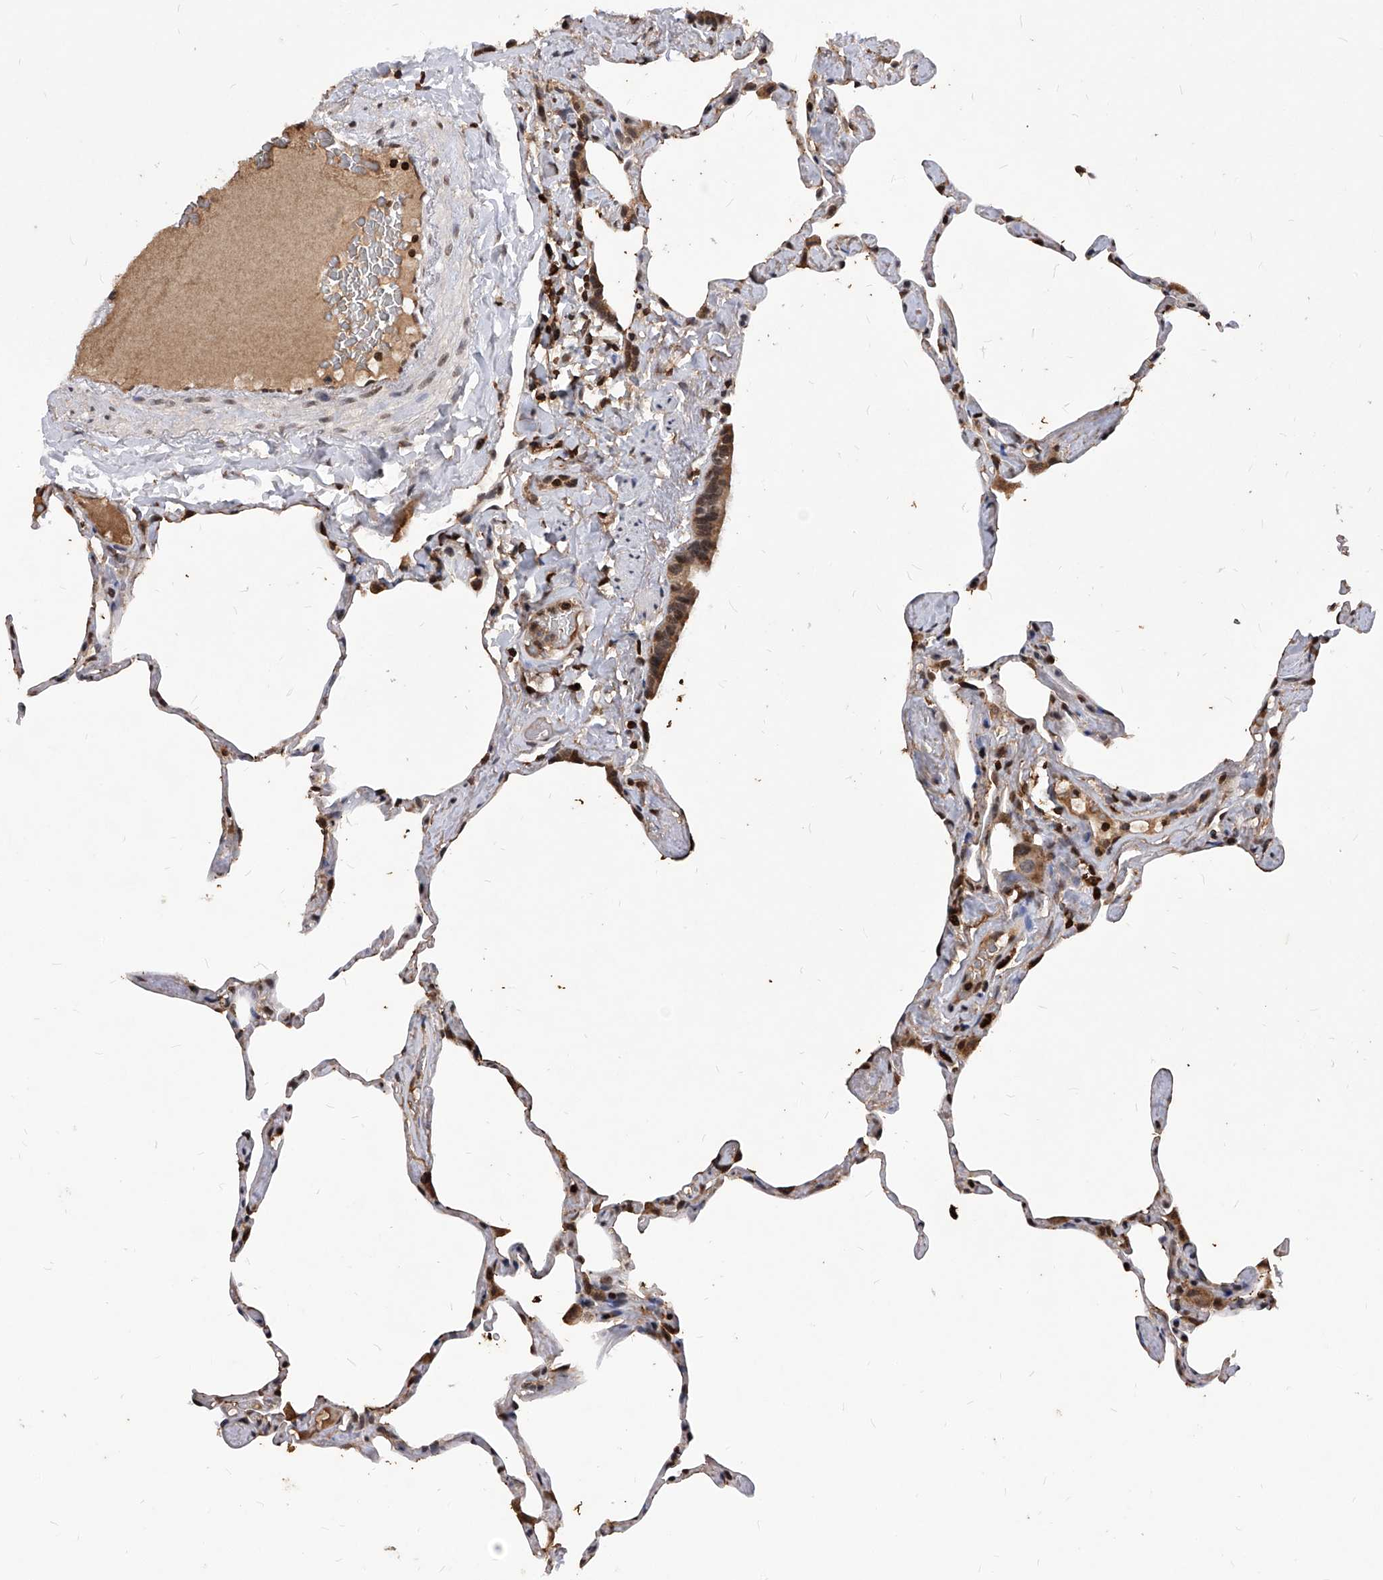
{"staining": {"intensity": "moderate", "quantity": "25%-75%", "location": "cytoplasmic/membranous"}, "tissue": "lung", "cell_type": "Alveolar cells", "image_type": "normal", "snomed": [{"axis": "morphology", "description": "Normal tissue, NOS"}, {"axis": "topography", "description": "Lung"}], "caption": "This histopathology image reveals immunohistochemistry (IHC) staining of normal lung, with medium moderate cytoplasmic/membranous expression in approximately 25%-75% of alveolar cells.", "gene": "ID1", "patient": {"sex": "male", "age": 65}}